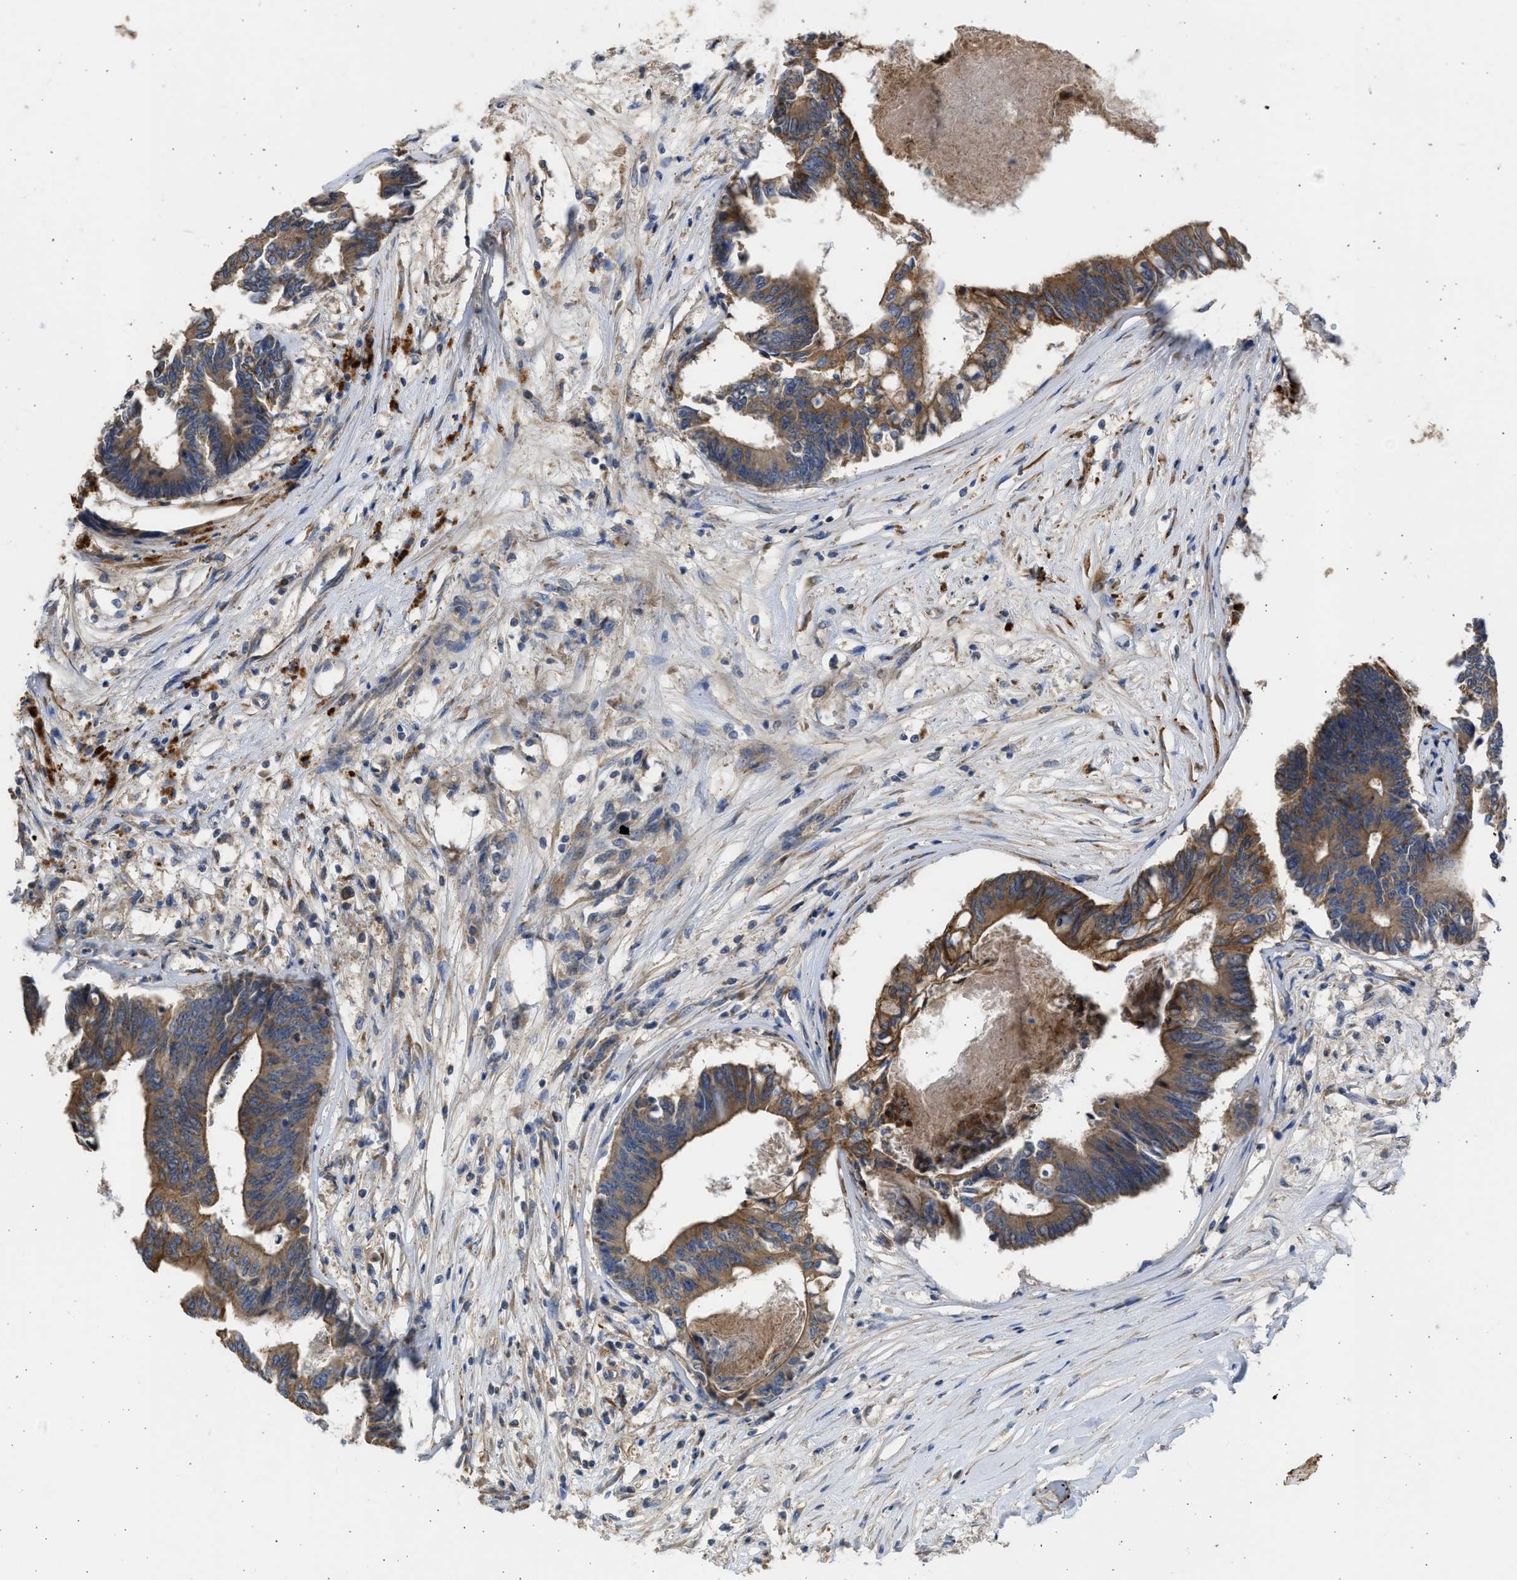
{"staining": {"intensity": "moderate", "quantity": ">75%", "location": "cytoplasmic/membranous"}, "tissue": "colorectal cancer", "cell_type": "Tumor cells", "image_type": "cancer", "snomed": [{"axis": "morphology", "description": "Adenocarcinoma, NOS"}, {"axis": "topography", "description": "Rectum"}], "caption": "High-magnification brightfield microscopy of colorectal cancer stained with DAB (3,3'-diaminobenzidine) (brown) and counterstained with hematoxylin (blue). tumor cells exhibit moderate cytoplasmic/membranous positivity is seen in approximately>75% of cells.", "gene": "CSRNP2", "patient": {"sex": "male", "age": 63}}